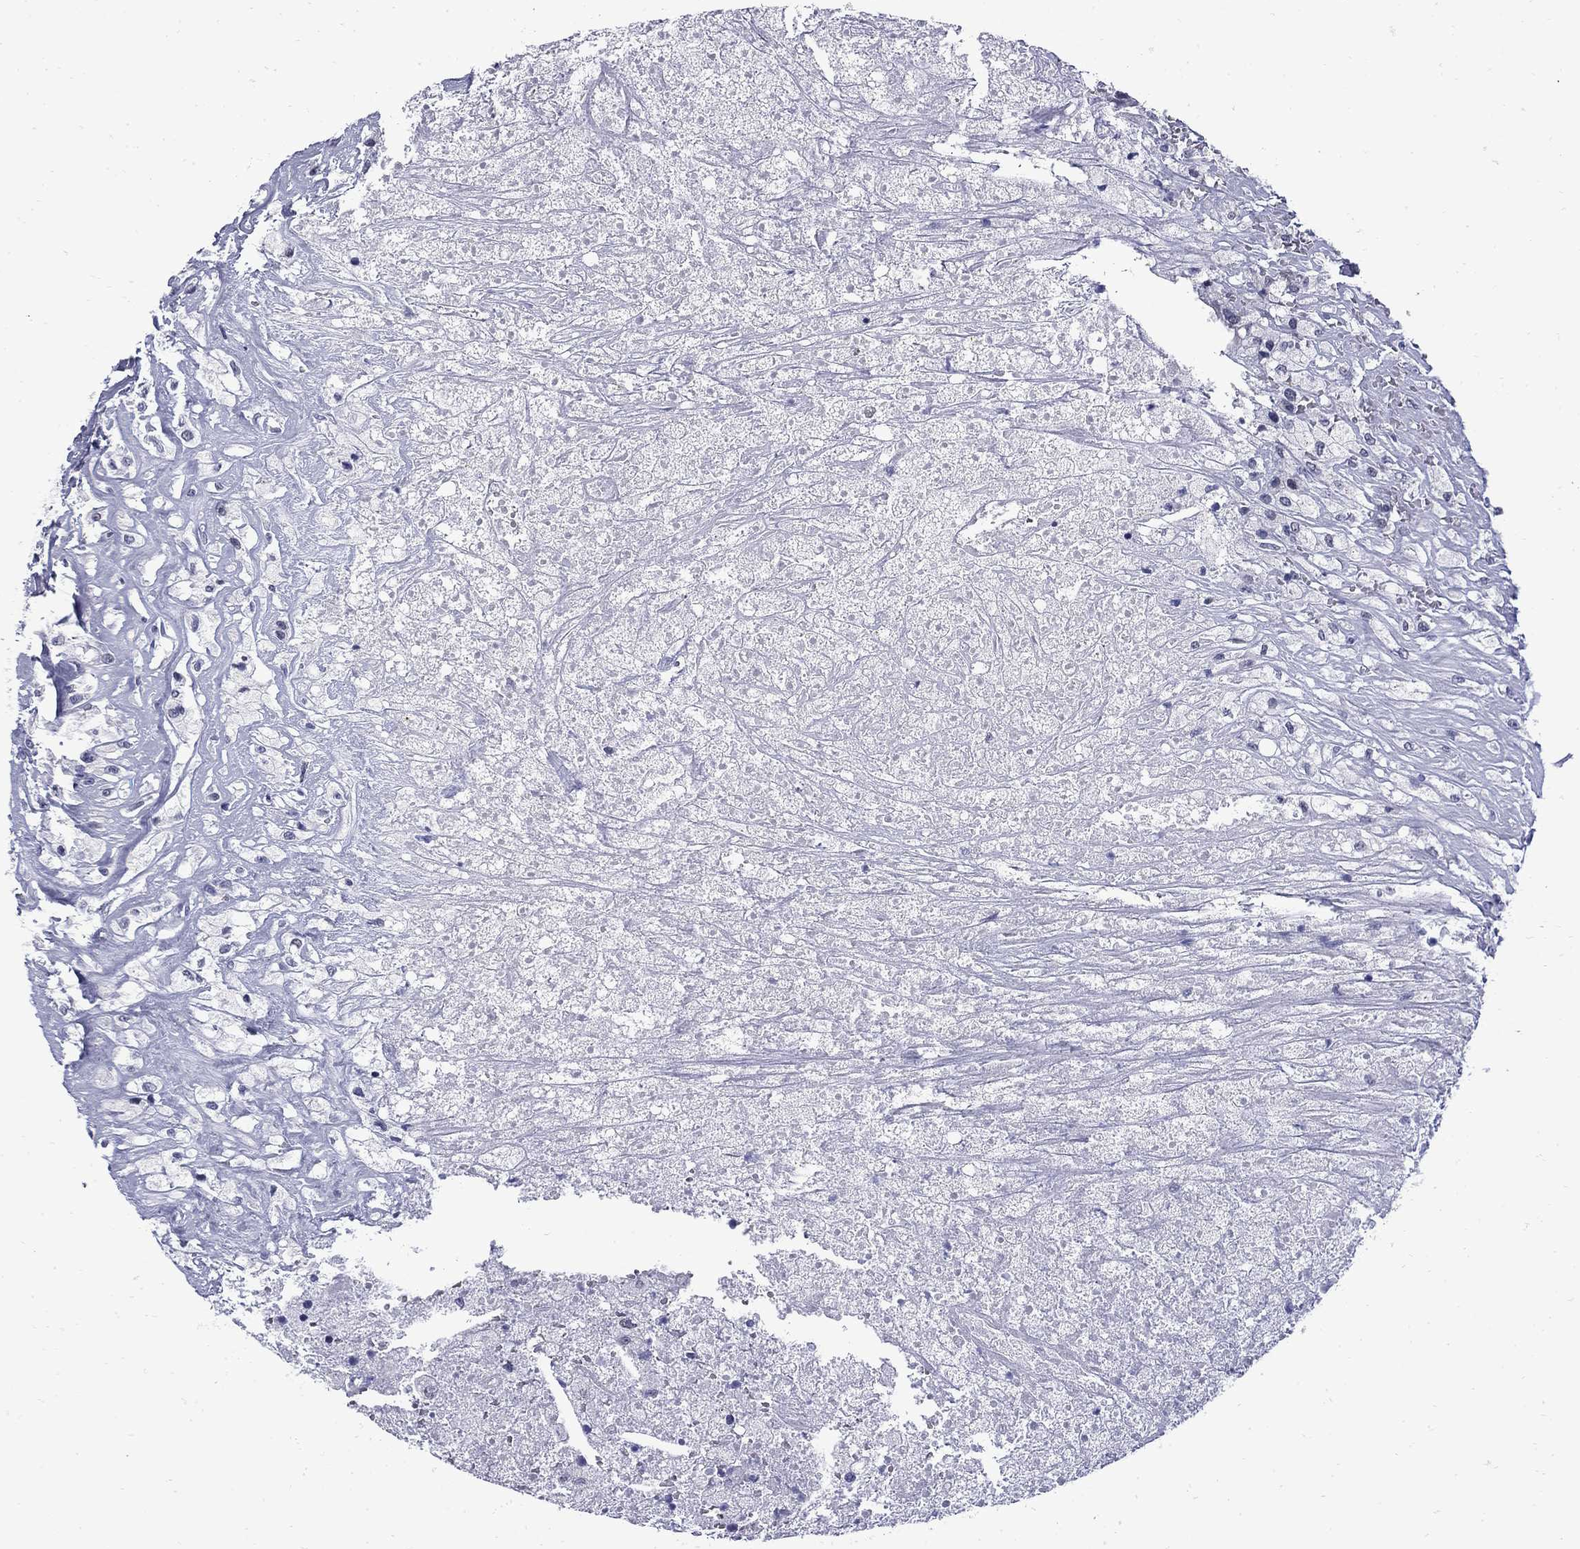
{"staining": {"intensity": "negative", "quantity": "none", "location": "none"}, "tissue": "testis cancer", "cell_type": "Tumor cells", "image_type": "cancer", "snomed": [{"axis": "morphology", "description": "Necrosis, NOS"}, {"axis": "morphology", "description": "Carcinoma, Embryonal, NOS"}, {"axis": "topography", "description": "Testis"}], "caption": "This is a photomicrograph of IHC staining of testis cancer (embryonal carcinoma), which shows no positivity in tumor cells.", "gene": "MGARP", "patient": {"sex": "male", "age": 19}}